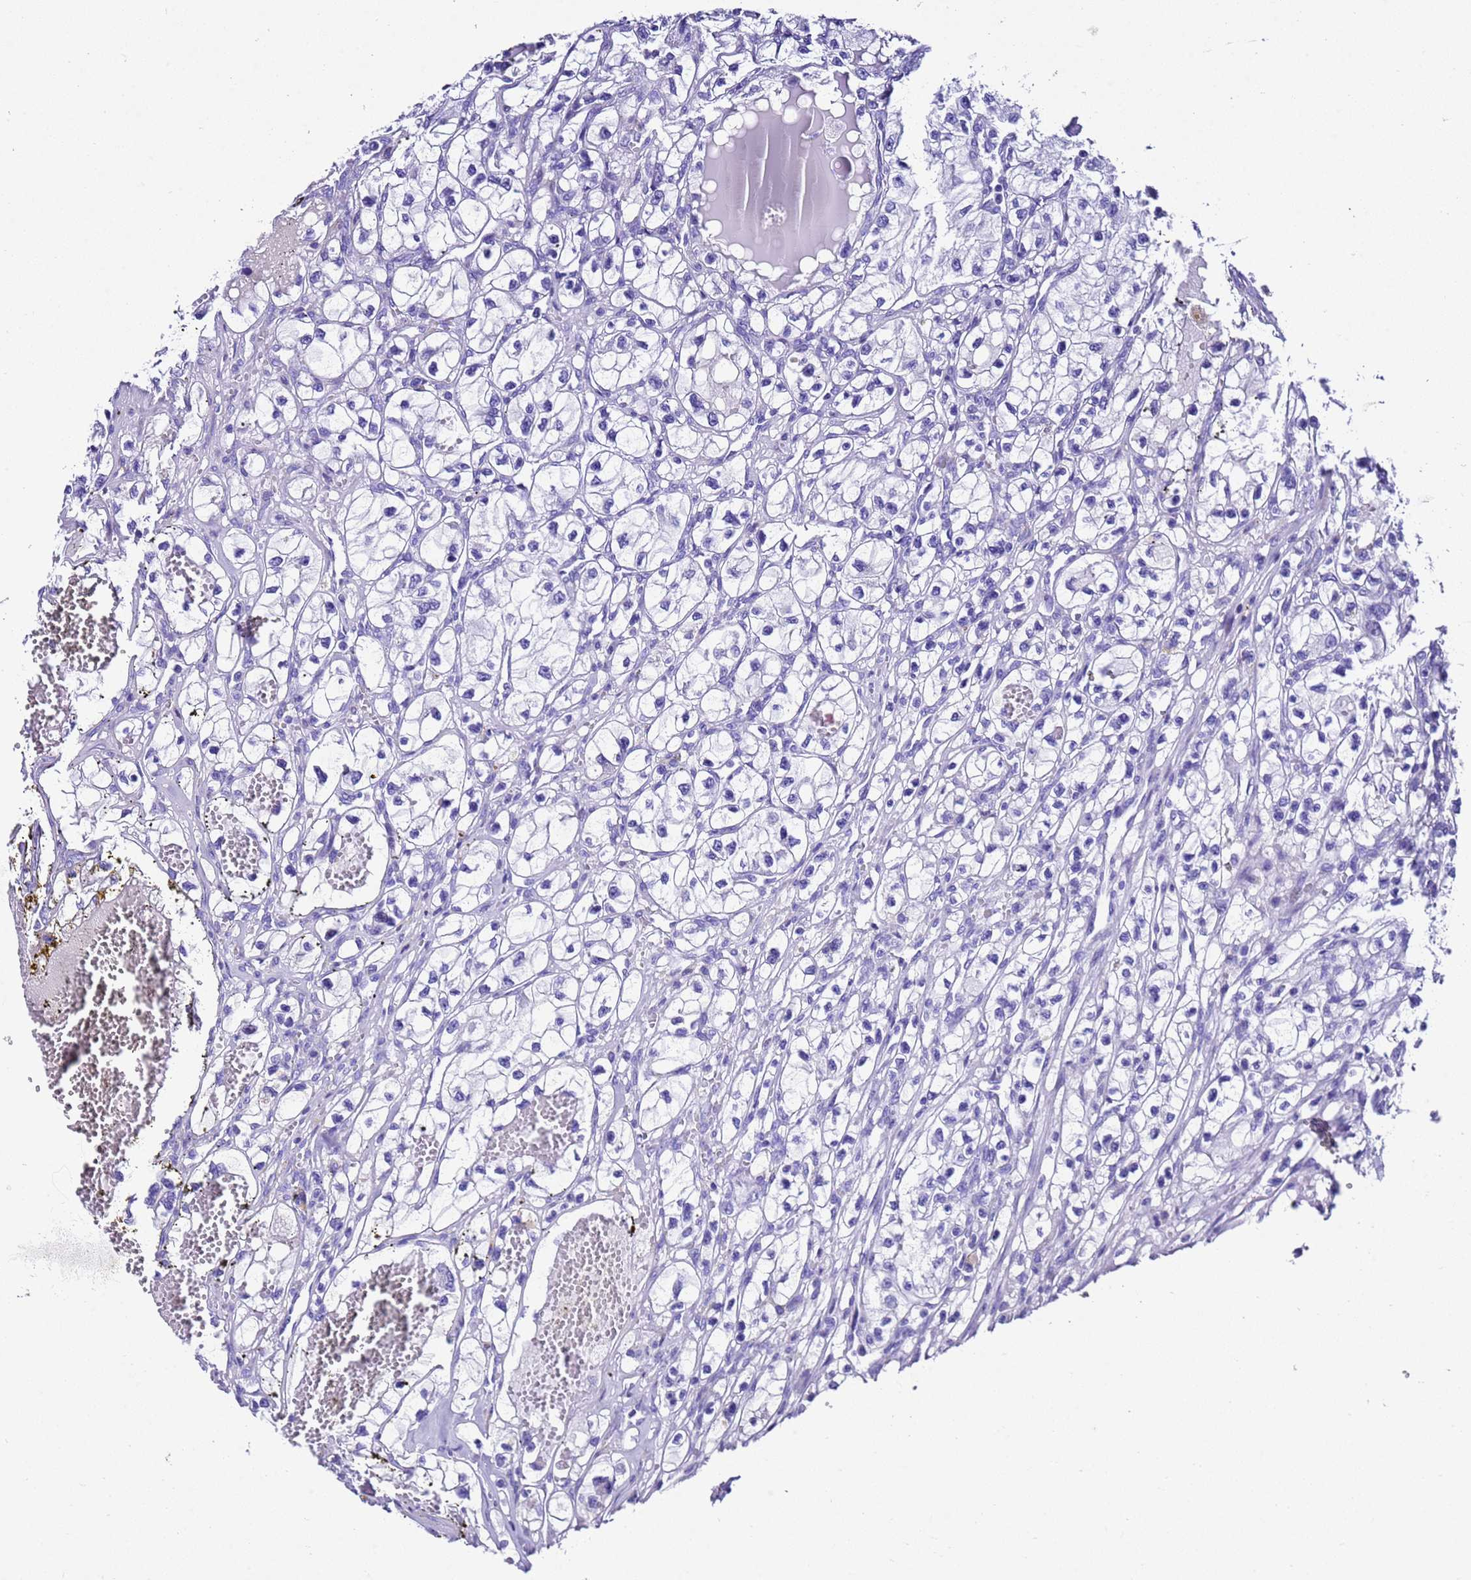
{"staining": {"intensity": "negative", "quantity": "none", "location": "none"}, "tissue": "renal cancer", "cell_type": "Tumor cells", "image_type": "cancer", "snomed": [{"axis": "morphology", "description": "Adenocarcinoma, NOS"}, {"axis": "topography", "description": "Kidney"}], "caption": "Tumor cells show no significant protein expression in renal adenocarcinoma.", "gene": "UGT2B10", "patient": {"sex": "female", "age": 57}}